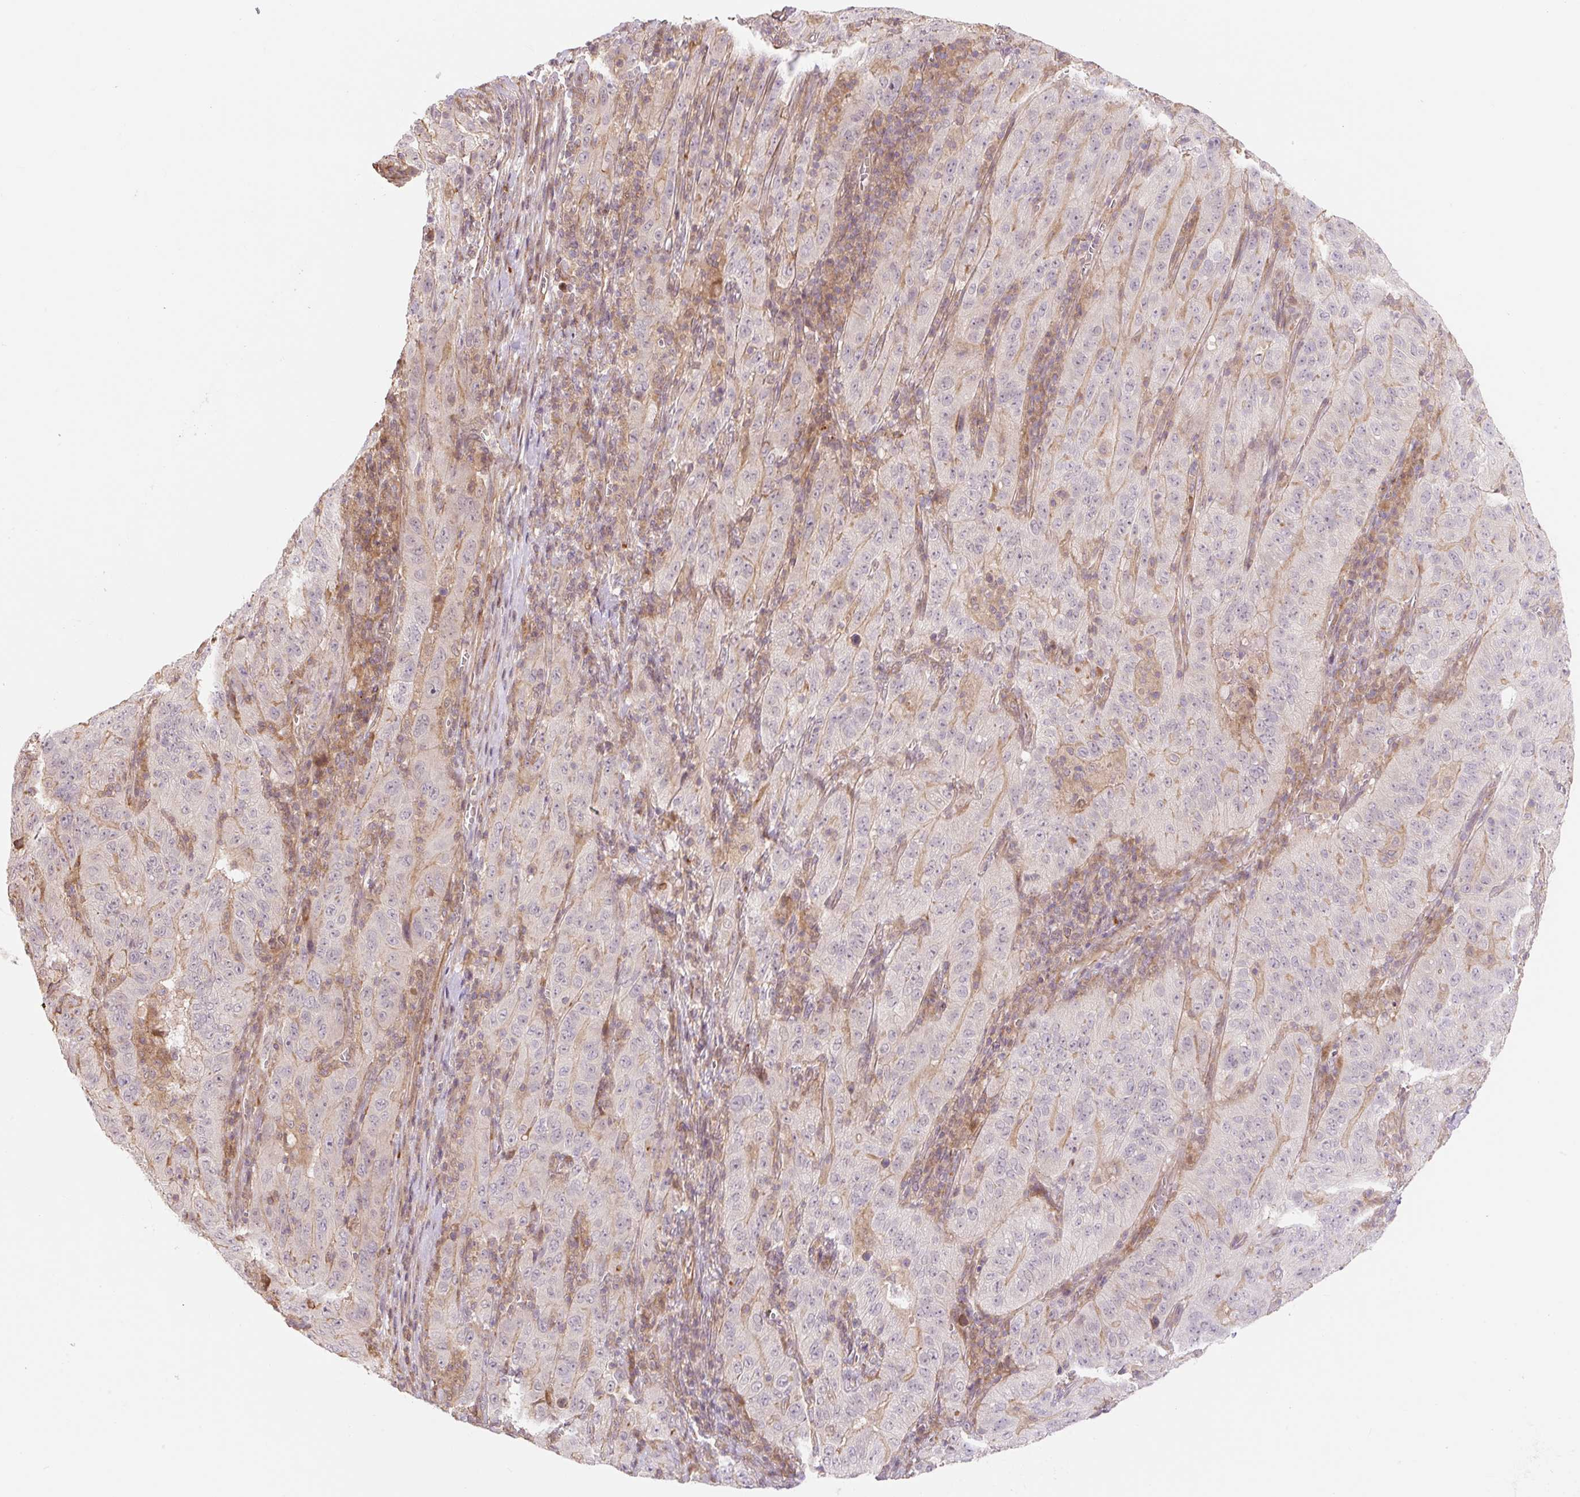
{"staining": {"intensity": "negative", "quantity": "none", "location": "none"}, "tissue": "pancreatic cancer", "cell_type": "Tumor cells", "image_type": "cancer", "snomed": [{"axis": "morphology", "description": "Adenocarcinoma, NOS"}, {"axis": "topography", "description": "Pancreas"}], "caption": "A high-resolution photomicrograph shows immunohistochemistry (IHC) staining of pancreatic cancer, which shows no significant expression in tumor cells. (Brightfield microscopy of DAB immunohistochemistry (IHC) at high magnification).", "gene": "EMC10", "patient": {"sex": "male", "age": 63}}